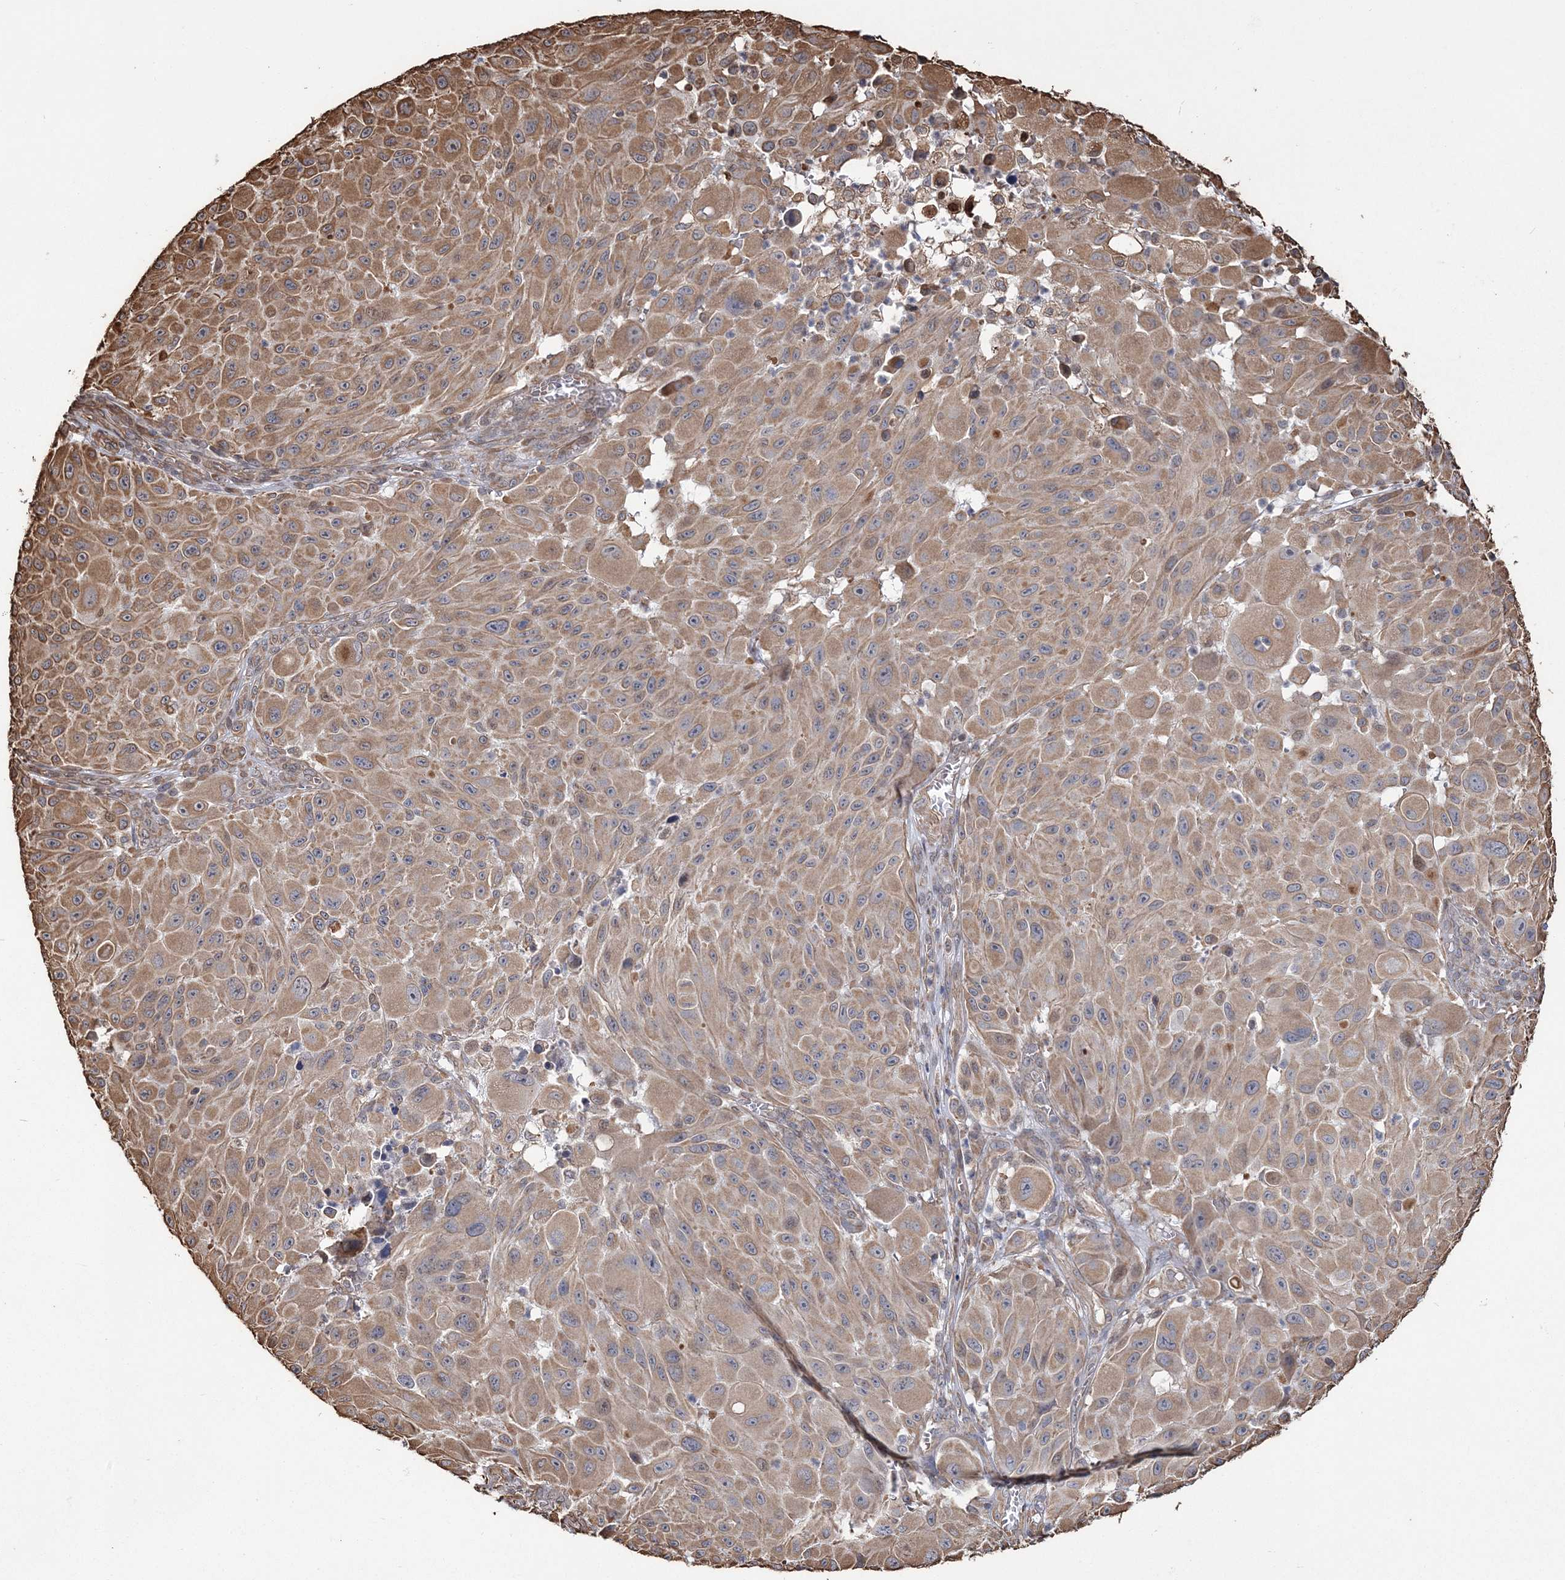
{"staining": {"intensity": "moderate", "quantity": ">75%", "location": "cytoplasmic/membranous"}, "tissue": "melanoma", "cell_type": "Tumor cells", "image_type": "cancer", "snomed": [{"axis": "morphology", "description": "Malignant melanoma, NOS"}, {"axis": "topography", "description": "Skin"}], "caption": "Immunohistochemical staining of human malignant melanoma reveals moderate cytoplasmic/membranous protein staining in about >75% of tumor cells.", "gene": "ATP11B", "patient": {"sex": "male", "age": 83}}